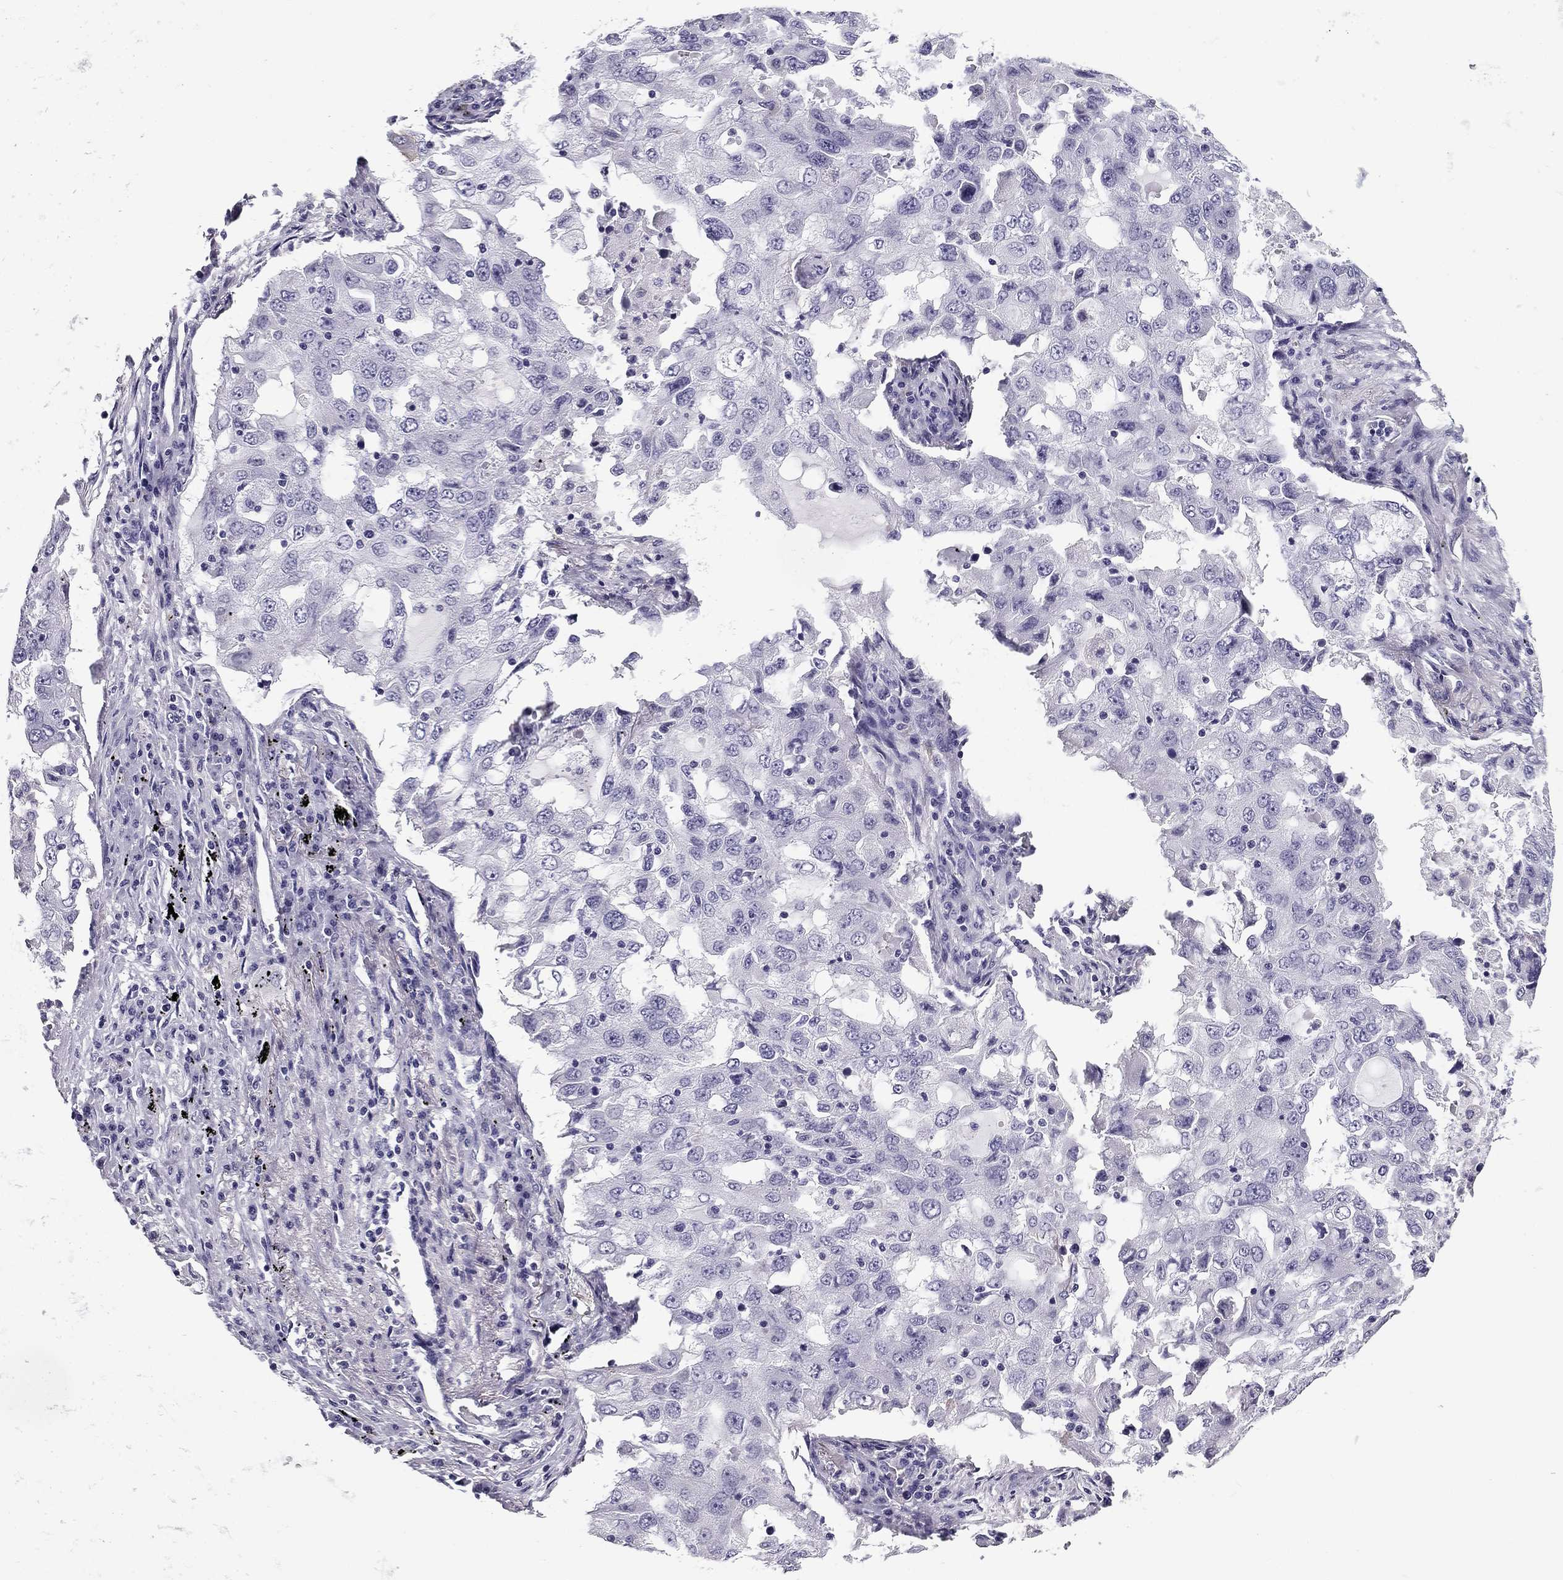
{"staining": {"intensity": "negative", "quantity": "none", "location": "none"}, "tissue": "lung cancer", "cell_type": "Tumor cells", "image_type": "cancer", "snomed": [{"axis": "morphology", "description": "Adenocarcinoma, NOS"}, {"axis": "topography", "description": "Lung"}], "caption": "Tumor cells are negative for protein expression in human lung cancer.", "gene": "FLNC", "patient": {"sex": "female", "age": 61}}